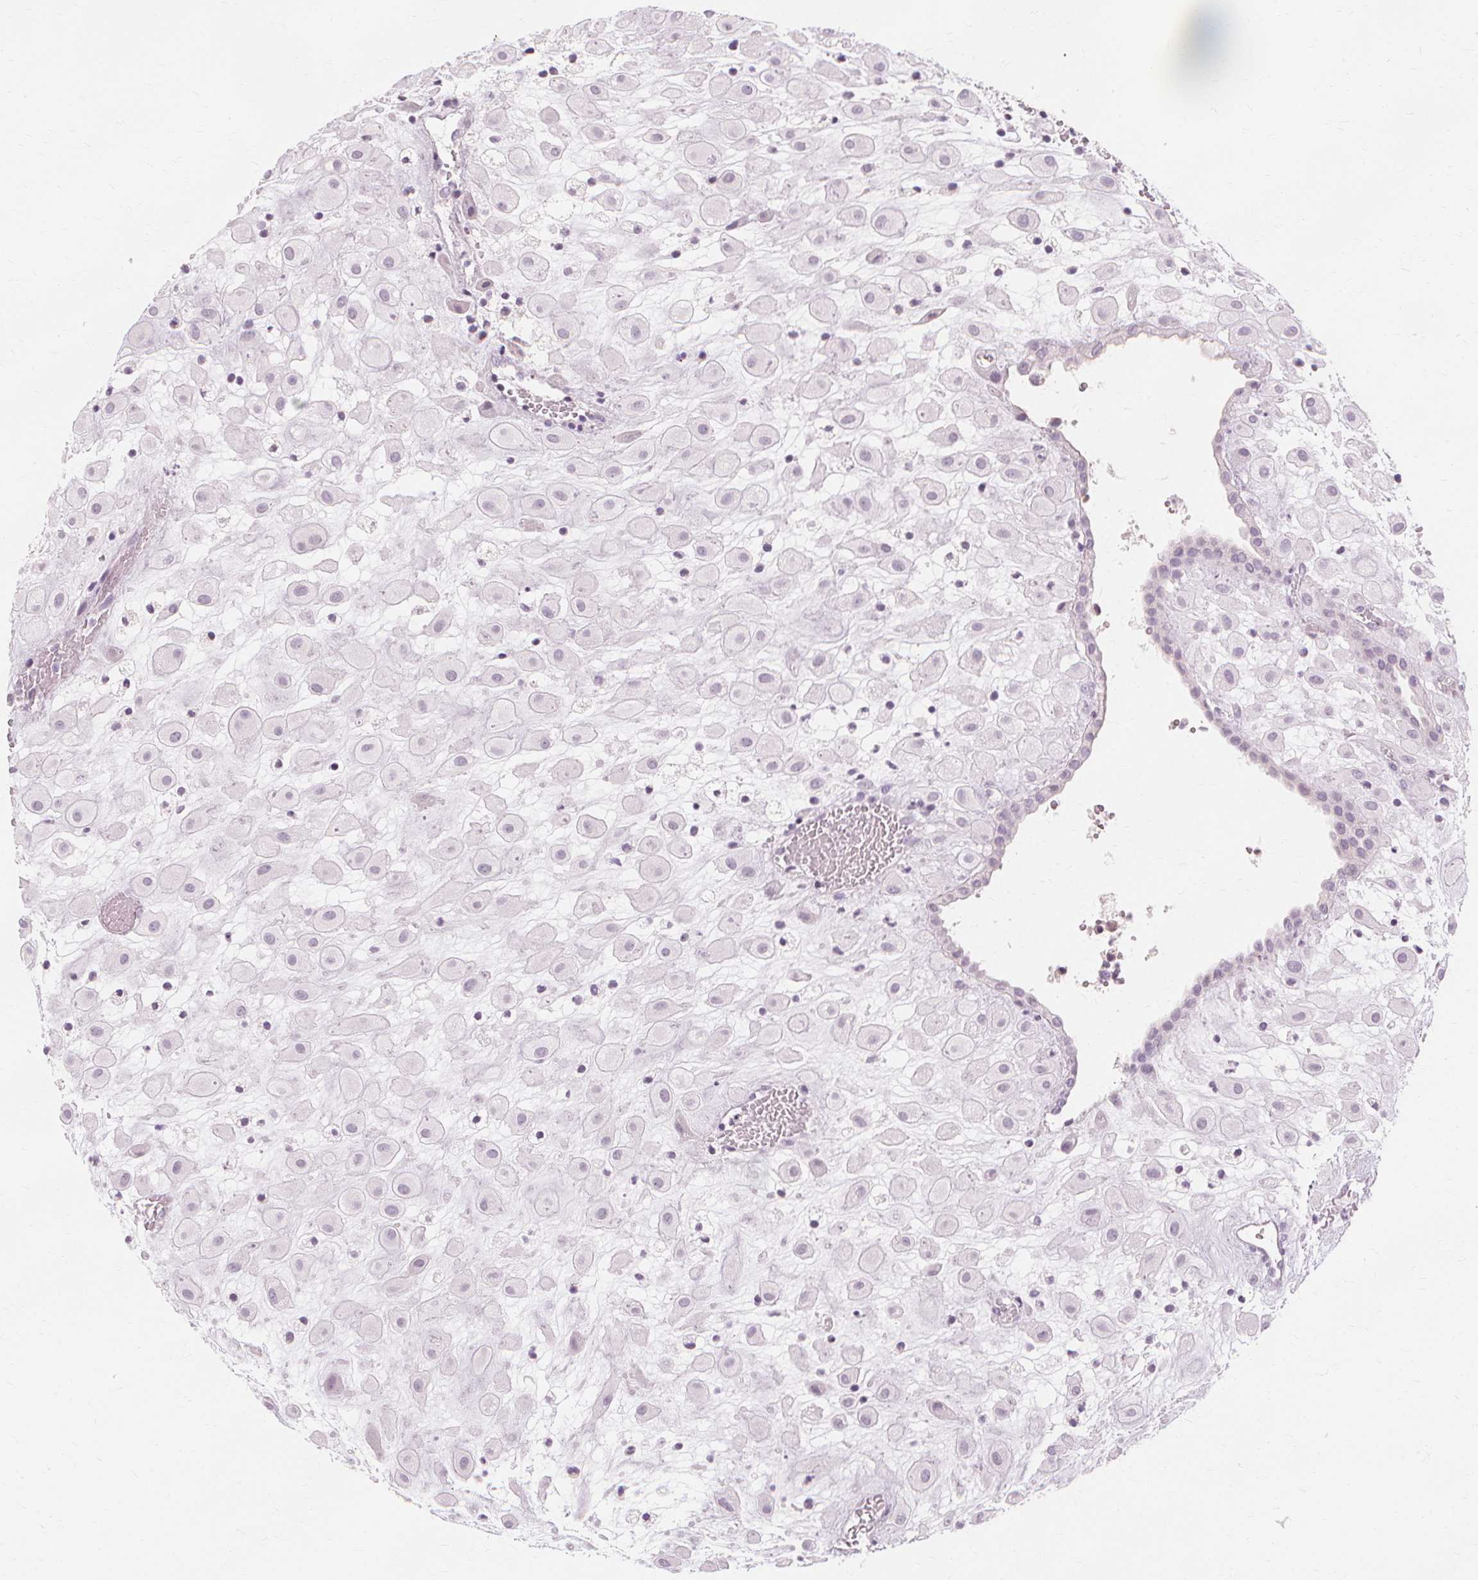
{"staining": {"intensity": "negative", "quantity": "none", "location": "none"}, "tissue": "placenta", "cell_type": "Decidual cells", "image_type": "normal", "snomed": [{"axis": "morphology", "description": "Normal tissue, NOS"}, {"axis": "topography", "description": "Placenta"}], "caption": "Immunohistochemistry image of normal placenta stained for a protein (brown), which demonstrates no positivity in decidual cells. (Brightfield microscopy of DAB immunohistochemistry at high magnification).", "gene": "MUC12", "patient": {"sex": "female", "age": 24}}